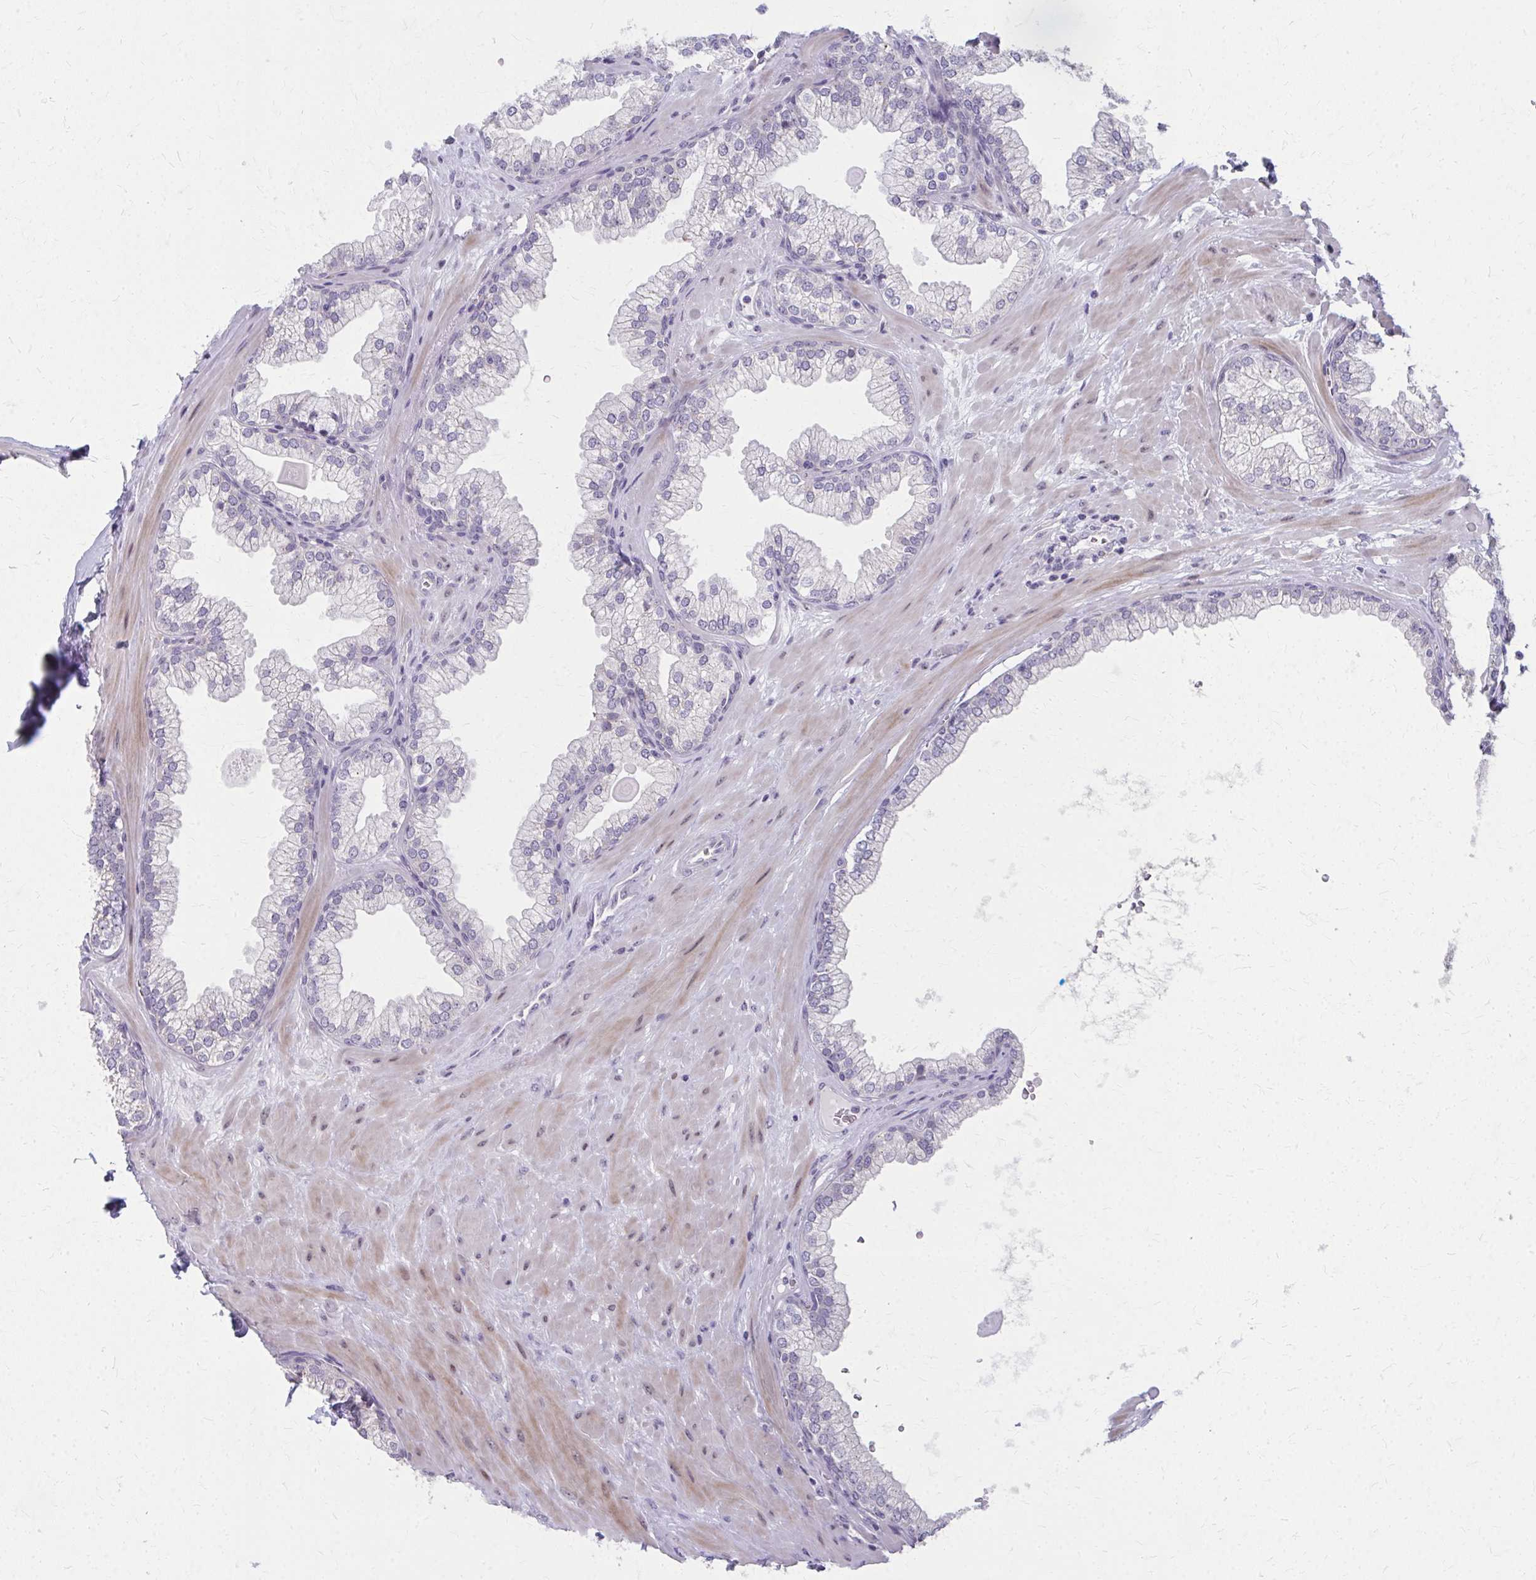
{"staining": {"intensity": "negative", "quantity": "none", "location": "none"}, "tissue": "prostate", "cell_type": "Glandular cells", "image_type": "normal", "snomed": [{"axis": "morphology", "description": "Normal tissue, NOS"}, {"axis": "topography", "description": "Prostate"}, {"axis": "topography", "description": "Peripheral nerve tissue"}], "caption": "IHC image of unremarkable prostate: prostate stained with DAB (3,3'-diaminobenzidine) displays no significant protein expression in glandular cells.", "gene": "NUDT16", "patient": {"sex": "male", "age": 61}}